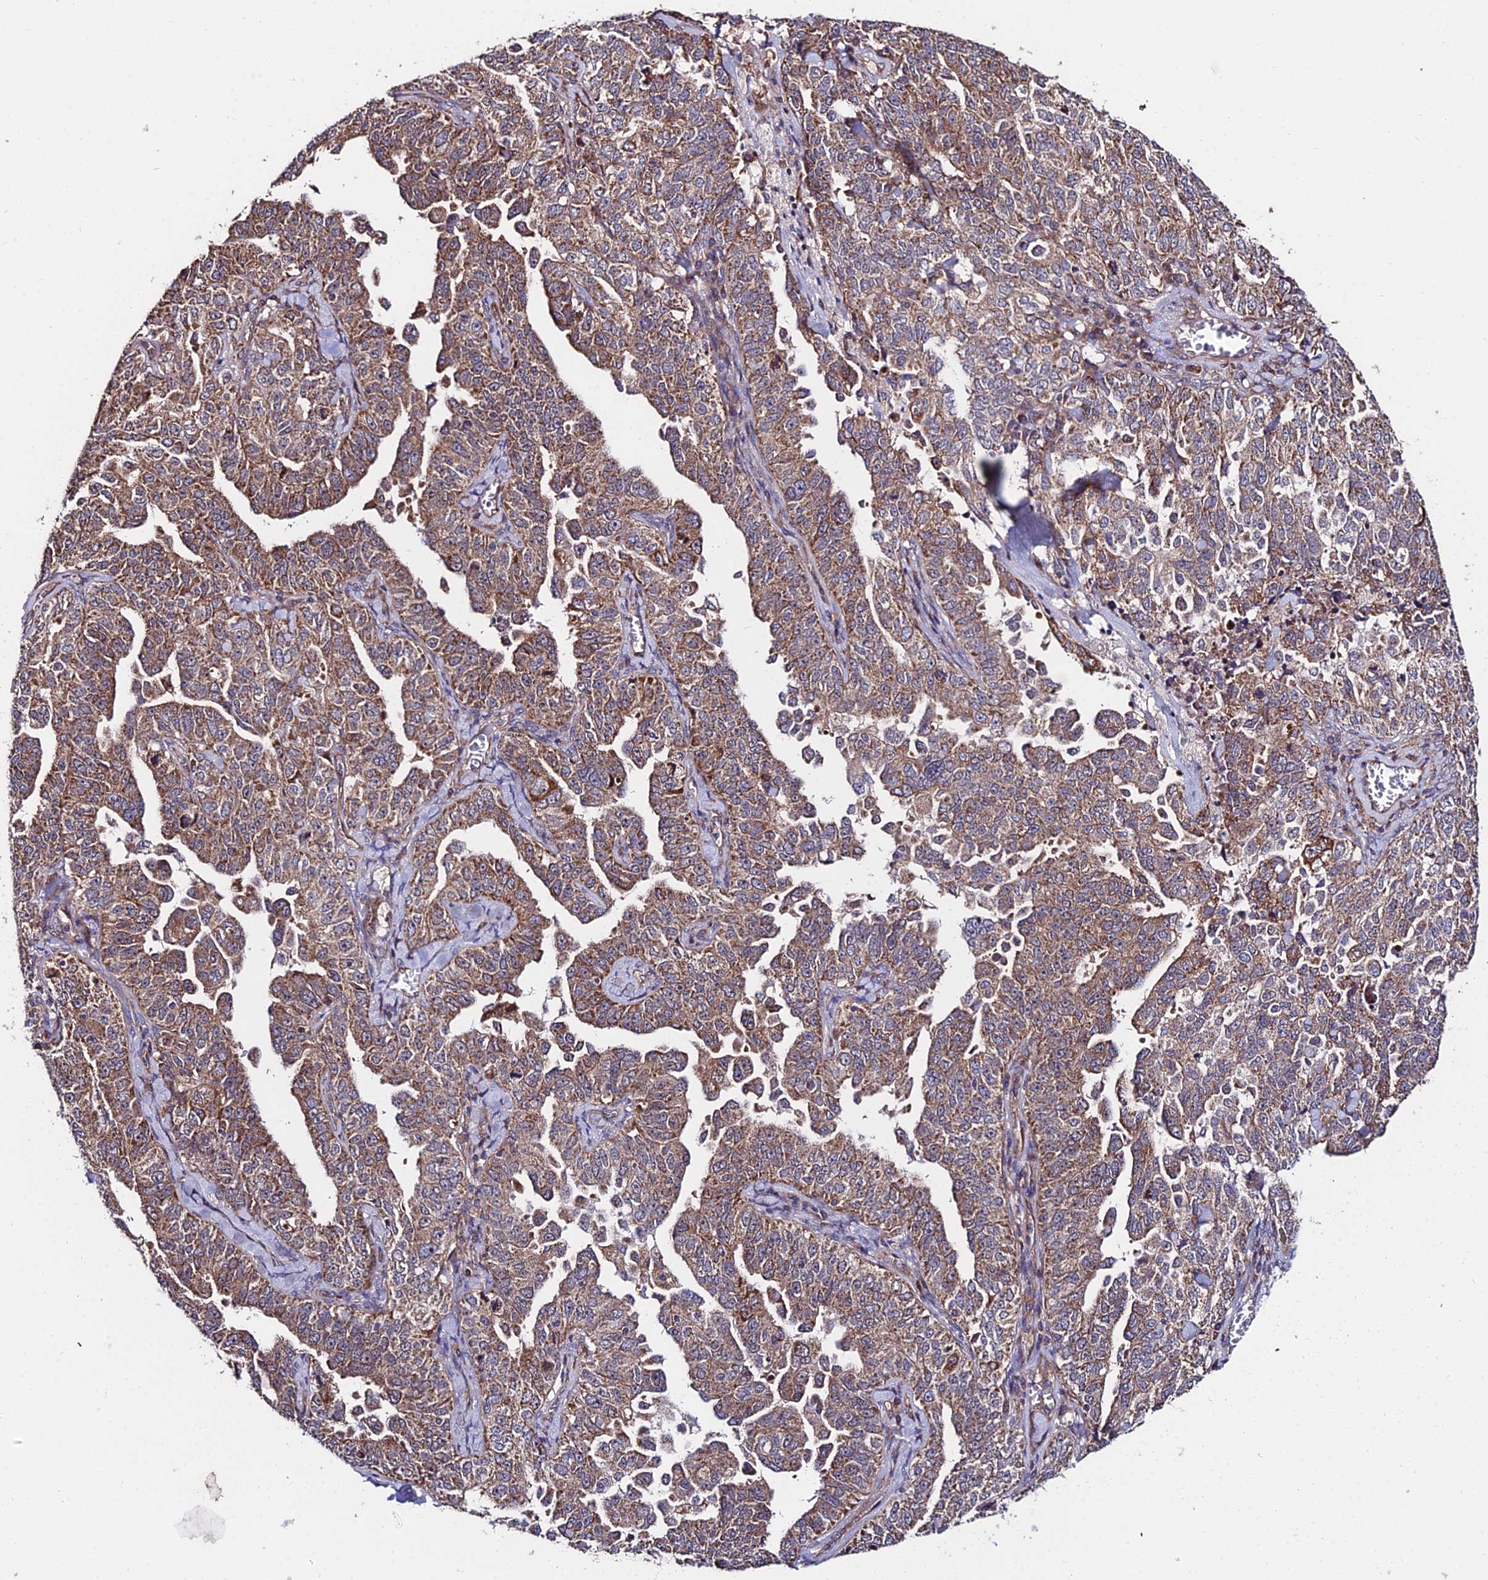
{"staining": {"intensity": "moderate", "quantity": ">75%", "location": "cytoplasmic/membranous"}, "tissue": "ovarian cancer", "cell_type": "Tumor cells", "image_type": "cancer", "snomed": [{"axis": "morphology", "description": "Carcinoma, endometroid"}, {"axis": "topography", "description": "Ovary"}], "caption": "Moderate cytoplasmic/membranous staining for a protein is appreciated in about >75% of tumor cells of endometroid carcinoma (ovarian) using immunohistochemistry (IHC).", "gene": "CDC37L1", "patient": {"sex": "female", "age": 62}}